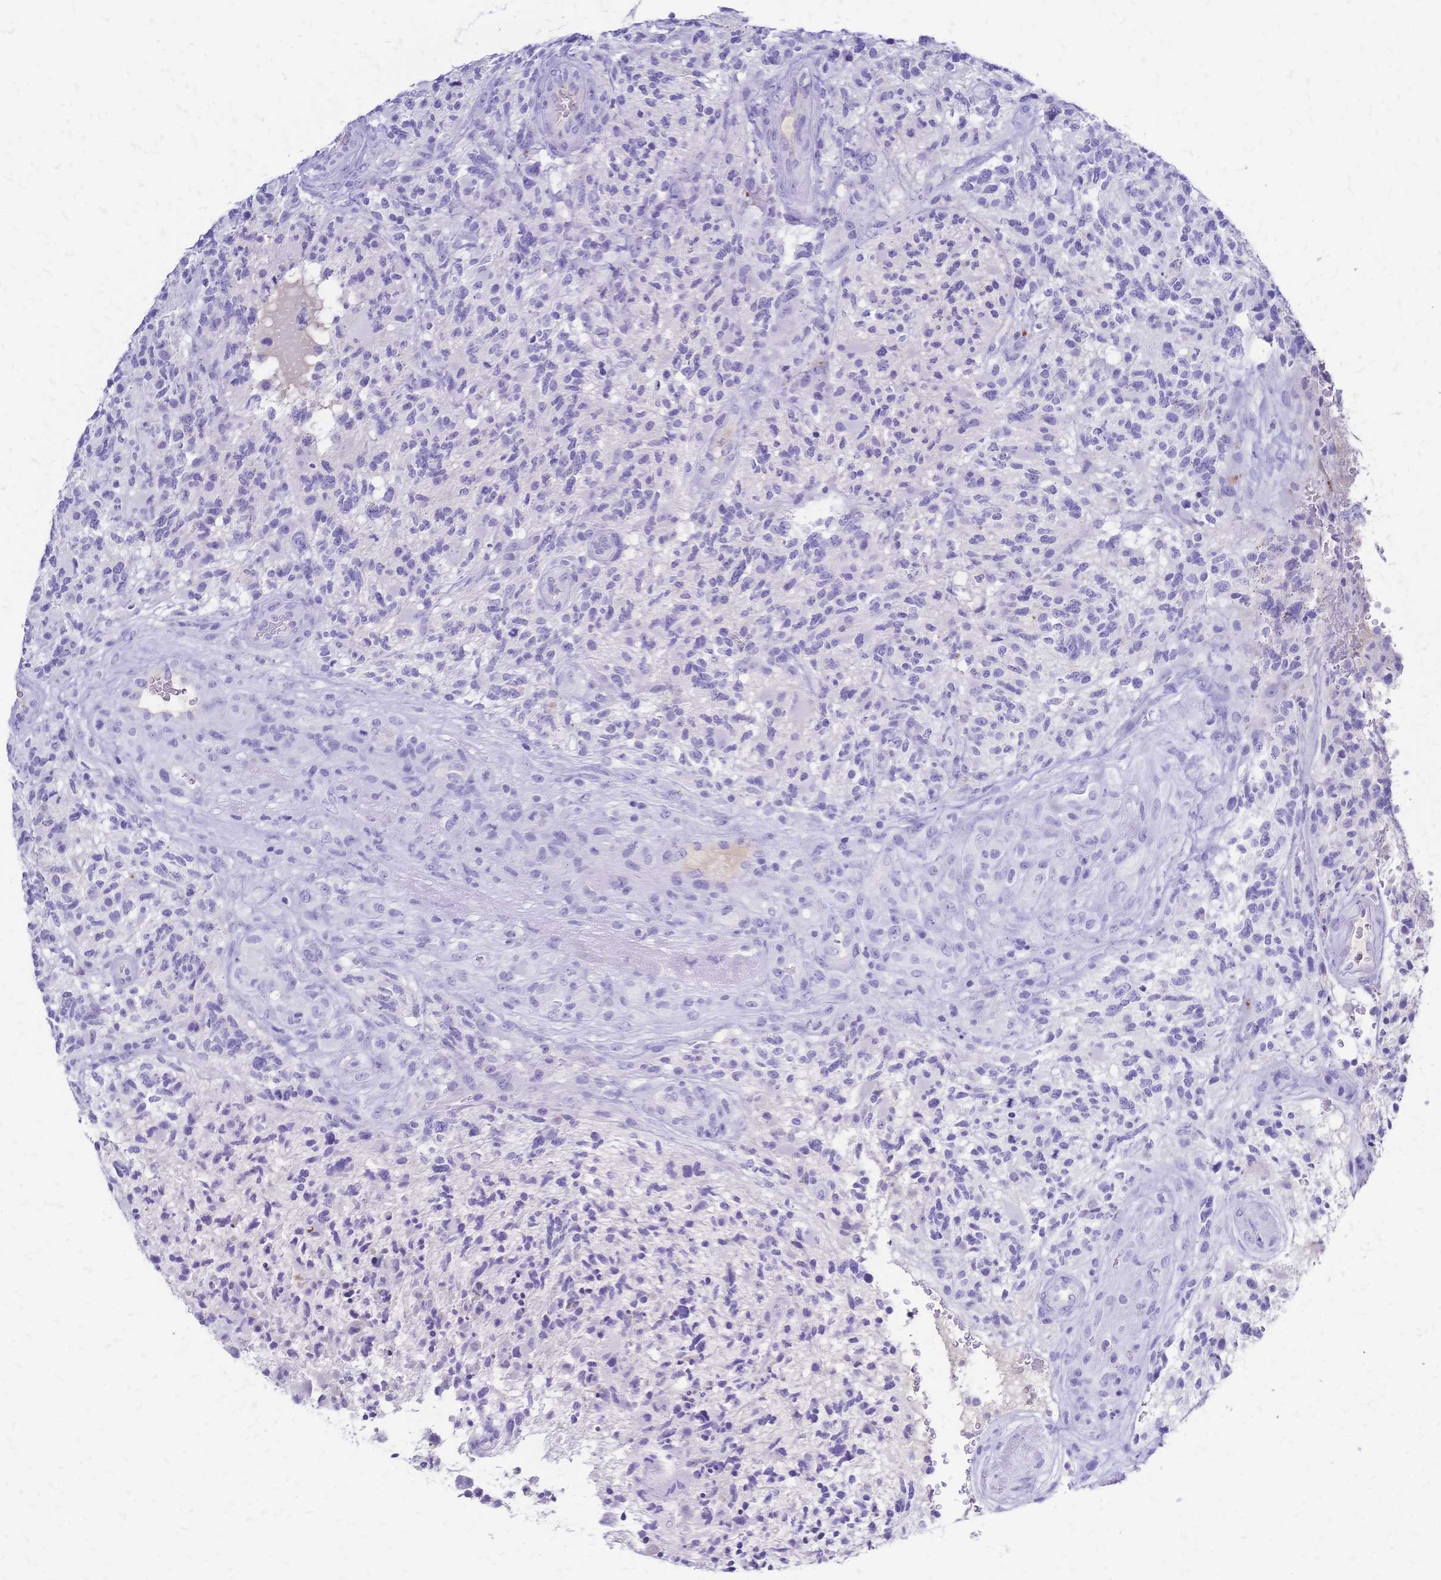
{"staining": {"intensity": "negative", "quantity": "none", "location": "none"}, "tissue": "glioma", "cell_type": "Tumor cells", "image_type": "cancer", "snomed": [{"axis": "morphology", "description": "Glioma, malignant, High grade"}, {"axis": "topography", "description": "Brain"}], "caption": "This is a micrograph of immunohistochemistry staining of glioma, which shows no expression in tumor cells.", "gene": "FA2H", "patient": {"sex": "female", "age": 71}}